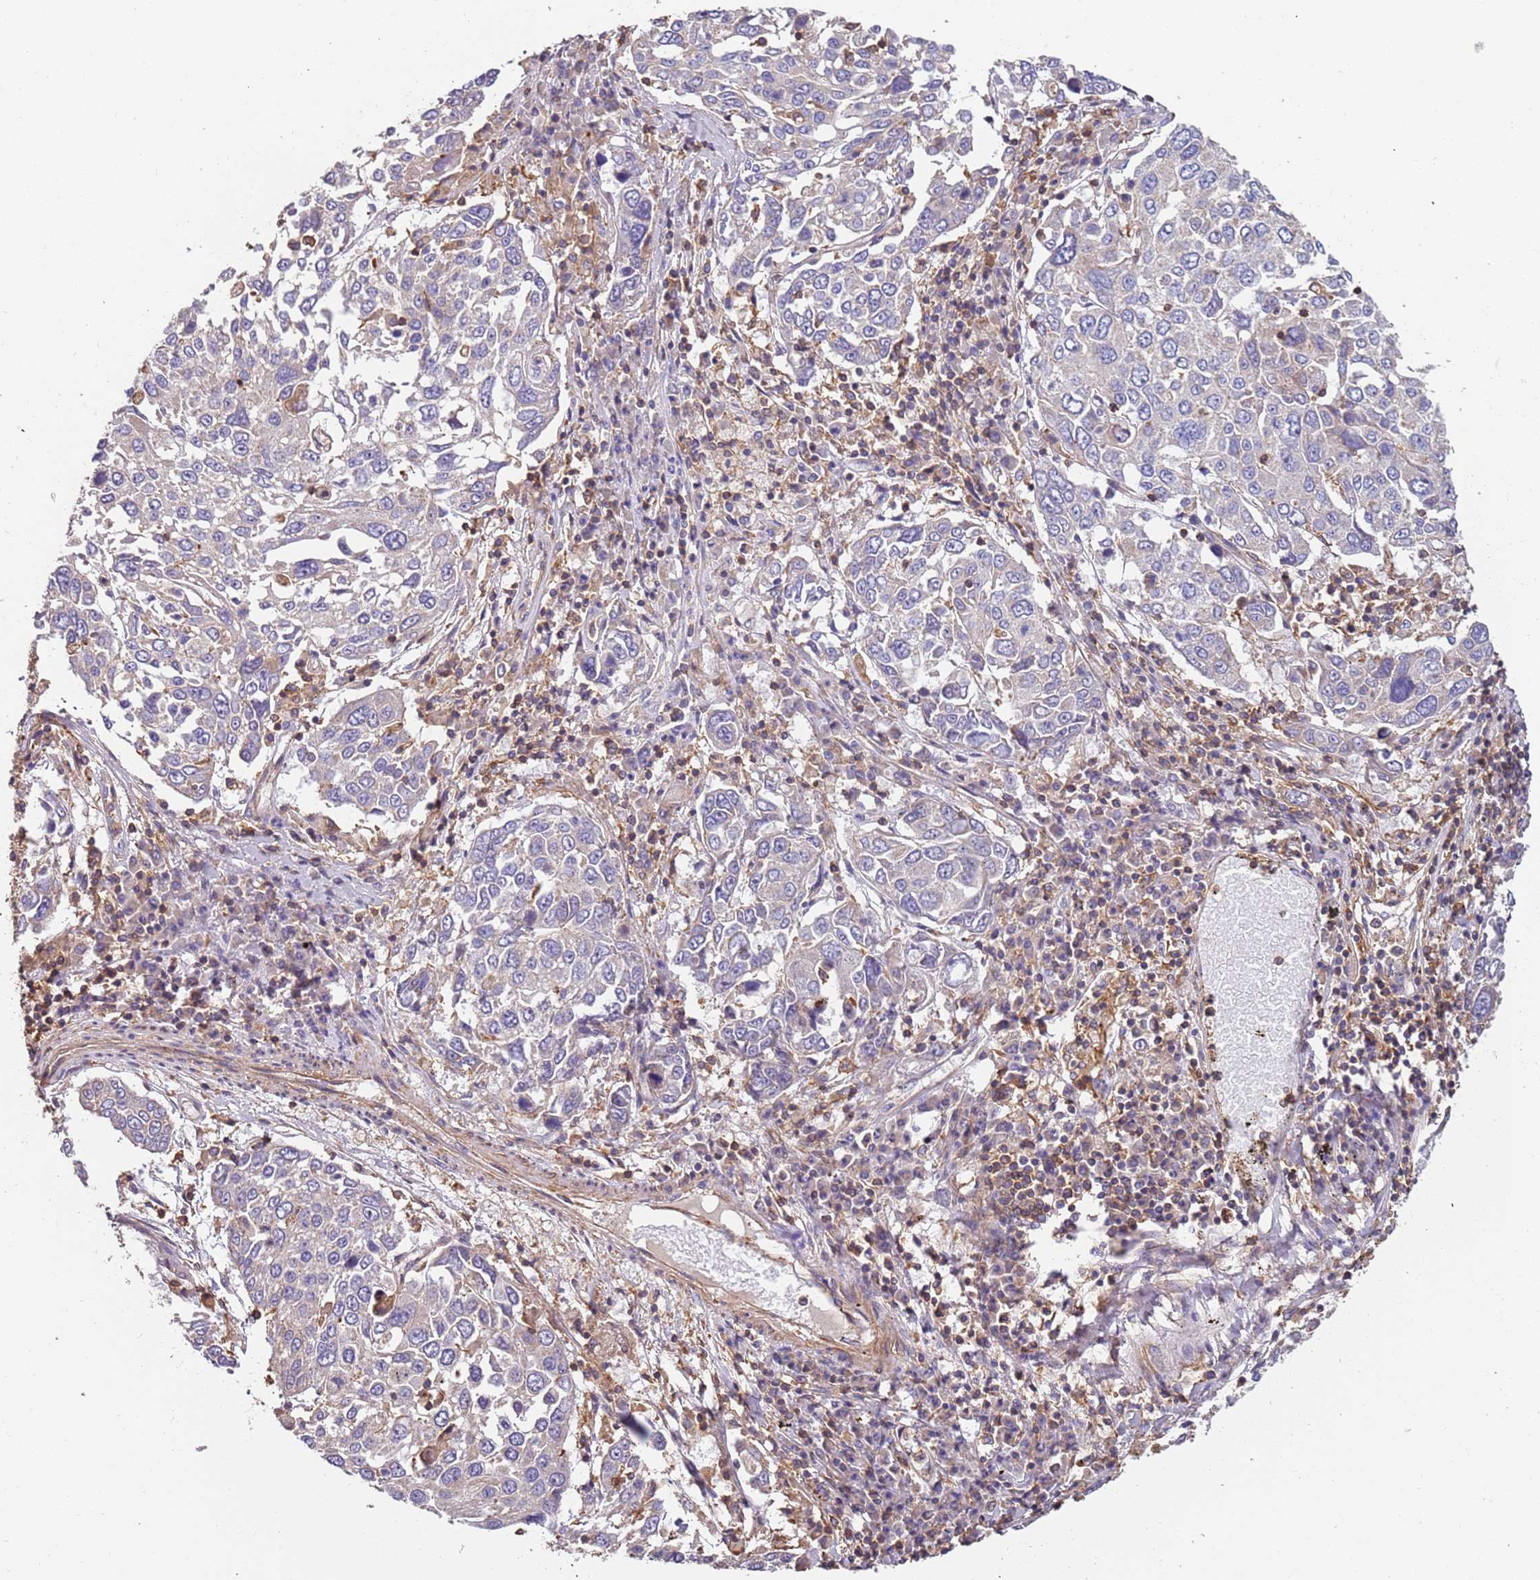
{"staining": {"intensity": "negative", "quantity": "none", "location": "none"}, "tissue": "lung cancer", "cell_type": "Tumor cells", "image_type": "cancer", "snomed": [{"axis": "morphology", "description": "Squamous cell carcinoma, NOS"}, {"axis": "topography", "description": "Lung"}], "caption": "Lung cancer (squamous cell carcinoma) stained for a protein using immunohistochemistry shows no staining tumor cells.", "gene": "SYT4", "patient": {"sex": "male", "age": 65}}